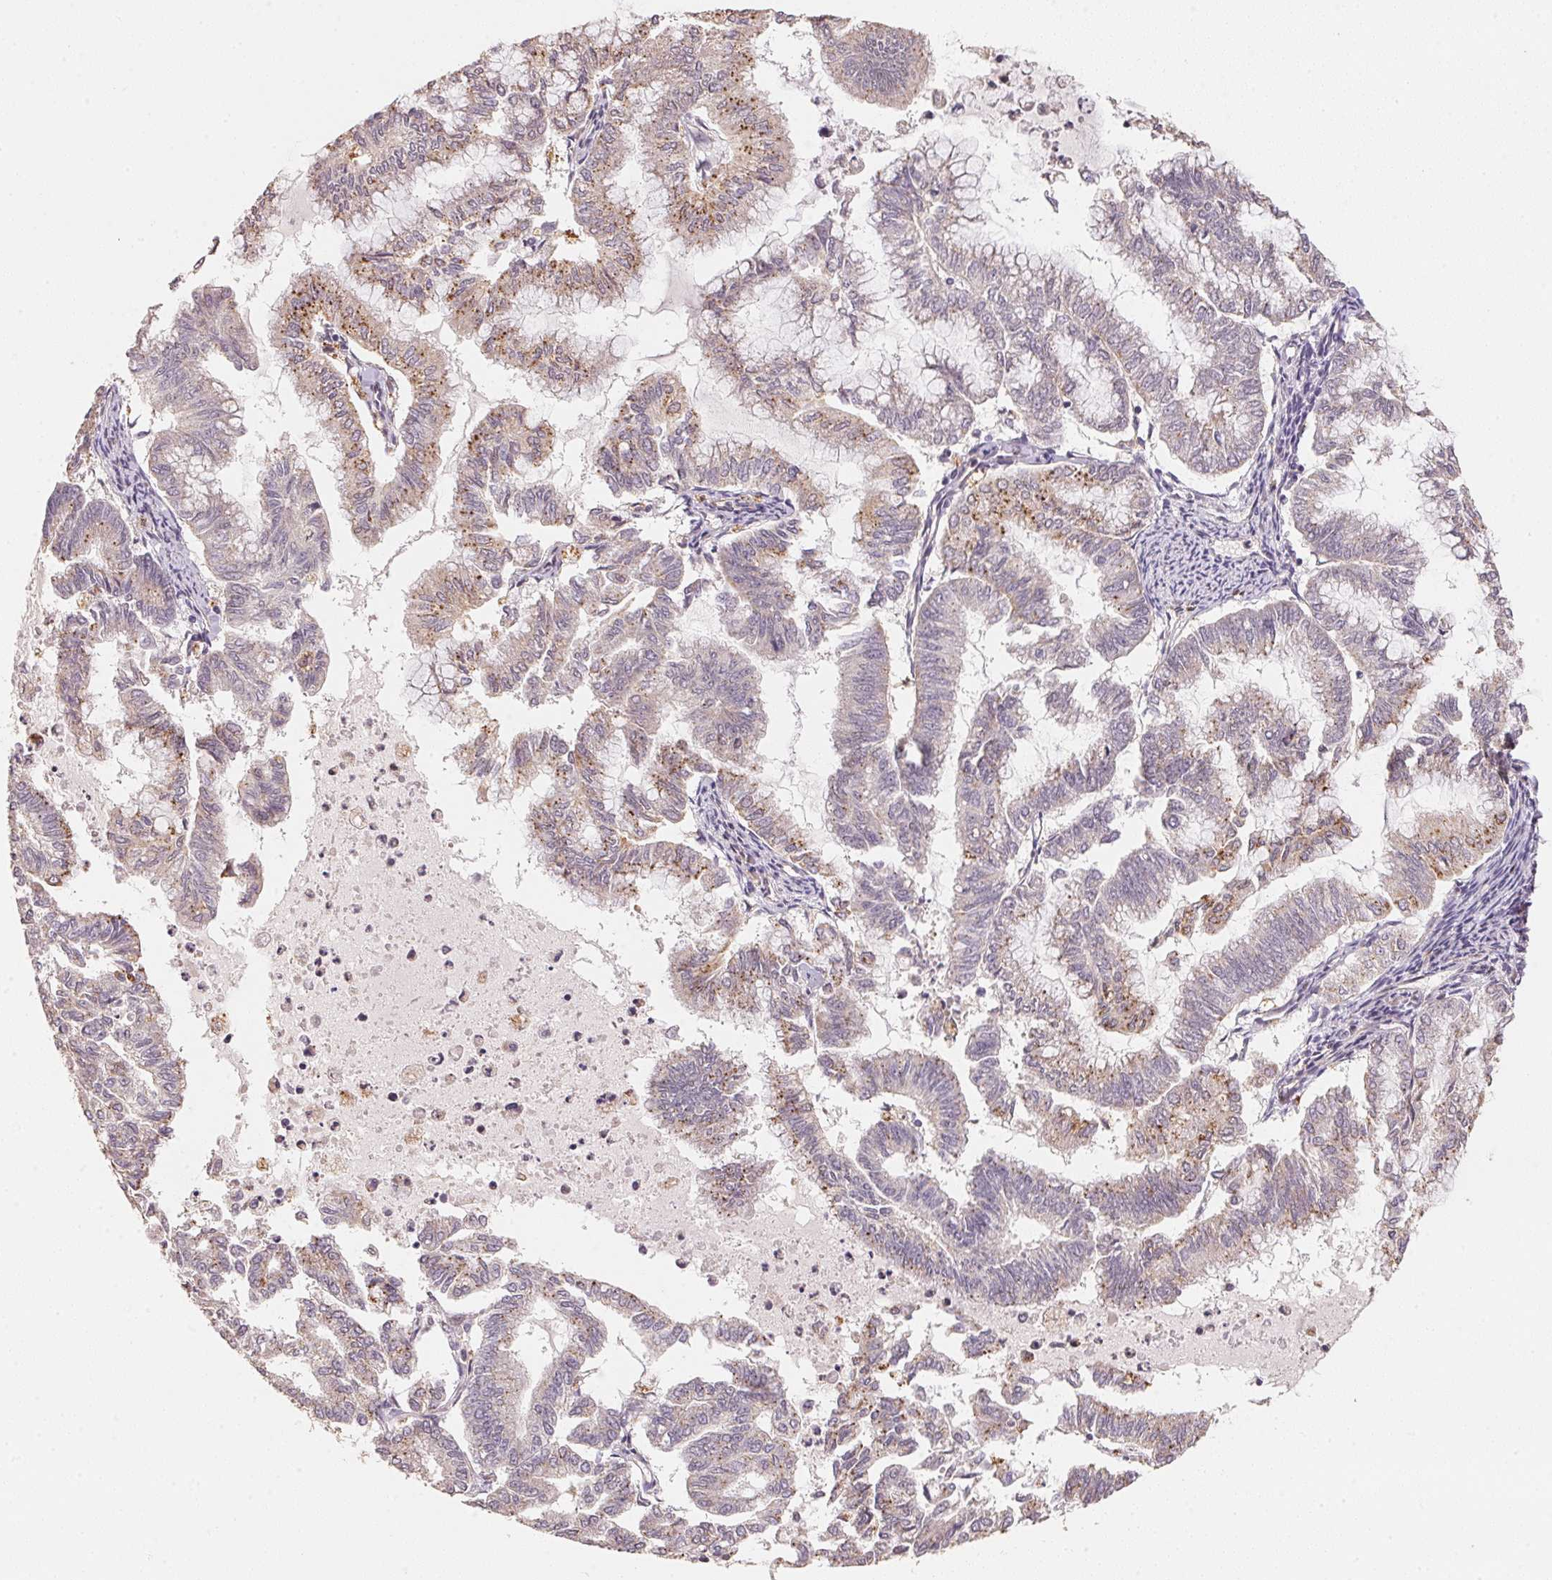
{"staining": {"intensity": "moderate", "quantity": "<25%", "location": "cytoplasmic/membranous"}, "tissue": "endometrial cancer", "cell_type": "Tumor cells", "image_type": "cancer", "snomed": [{"axis": "morphology", "description": "Adenocarcinoma, NOS"}, {"axis": "topography", "description": "Endometrium"}], "caption": "About <25% of tumor cells in human endometrial cancer (adenocarcinoma) reveal moderate cytoplasmic/membranous protein positivity as visualized by brown immunohistochemical staining.", "gene": "TMEM222", "patient": {"sex": "female", "age": 79}}